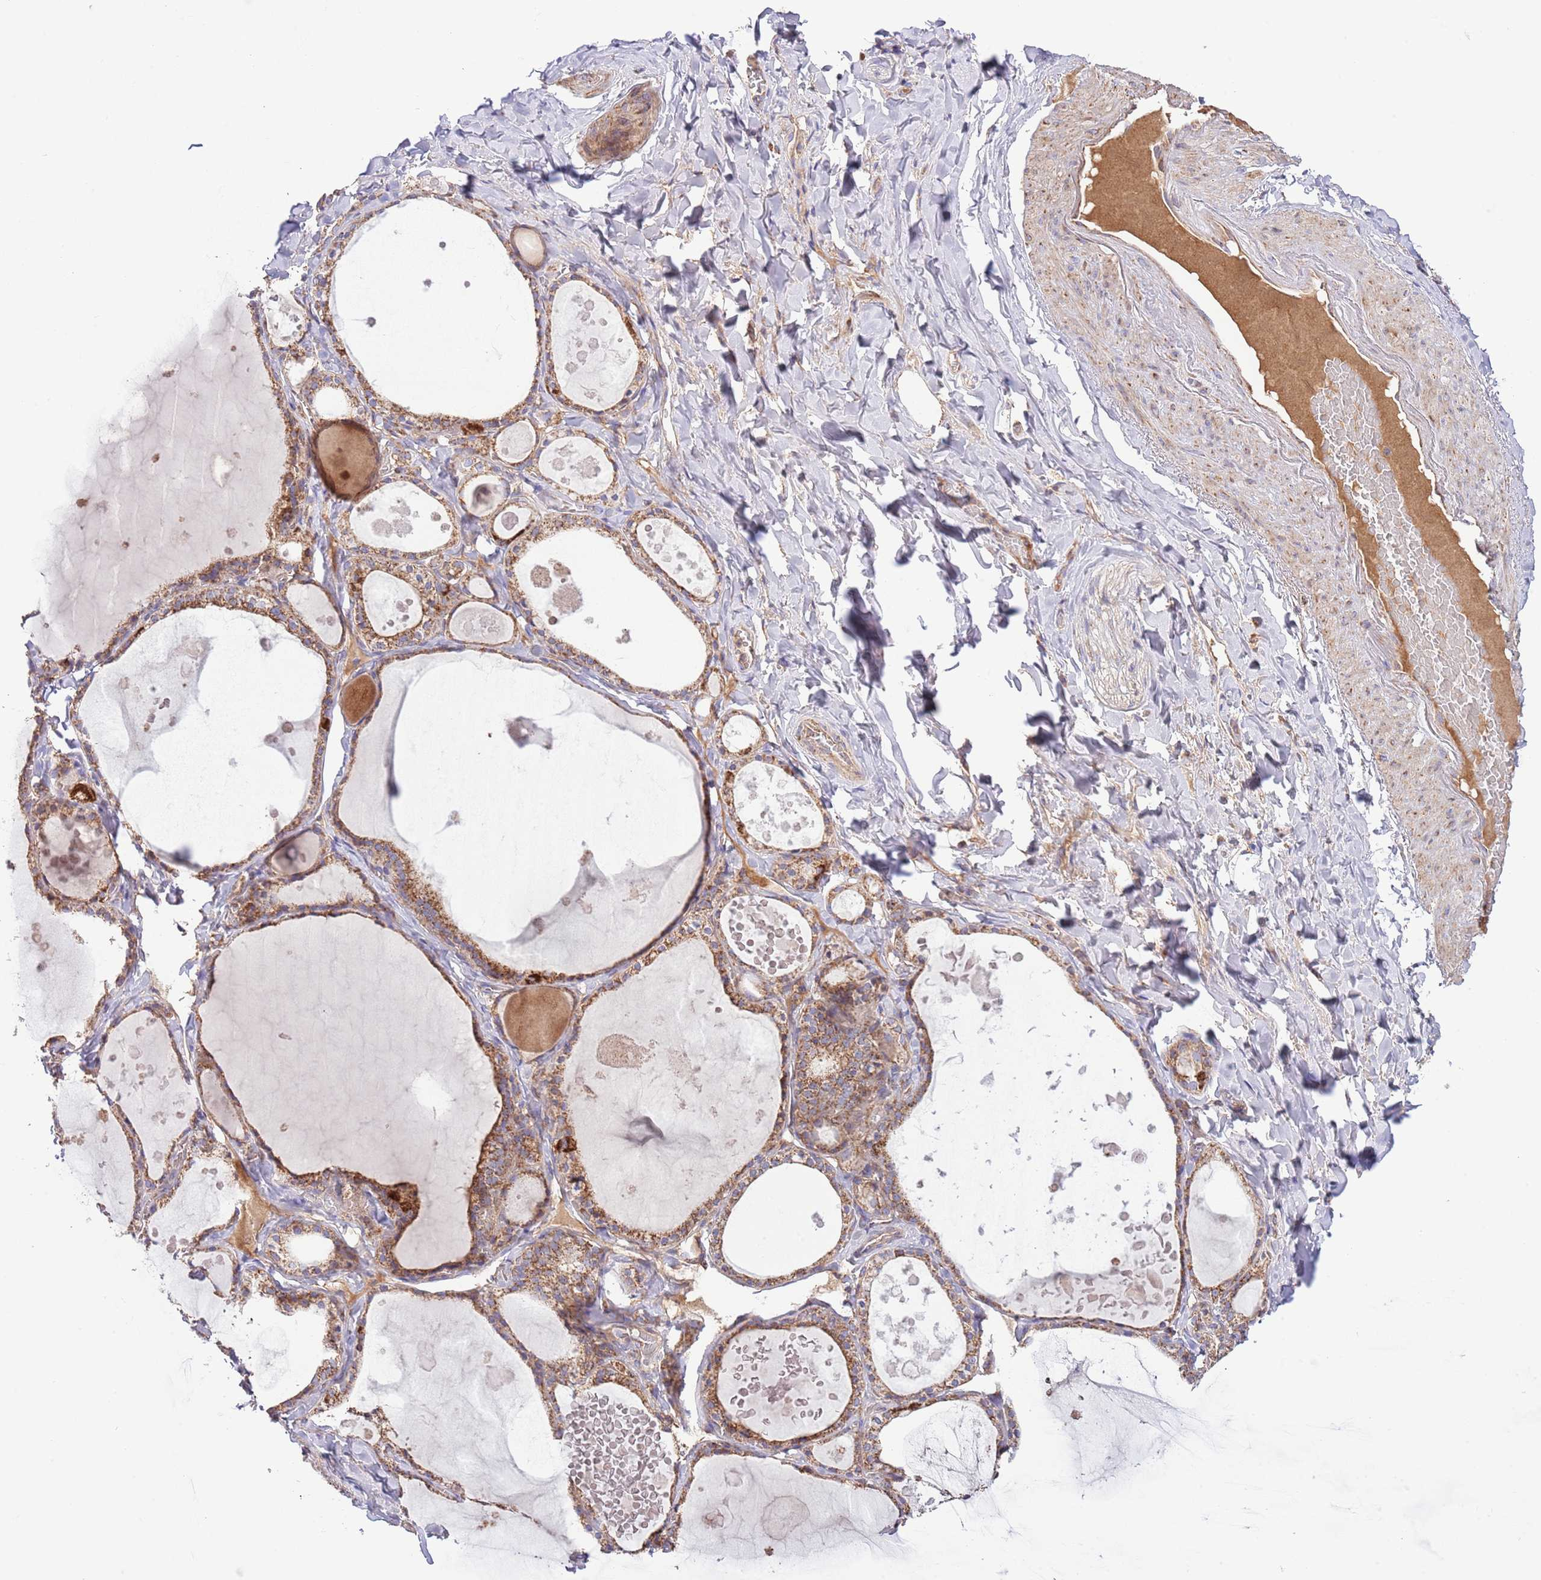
{"staining": {"intensity": "strong", "quantity": ">75%", "location": "cytoplasmic/membranous"}, "tissue": "thyroid gland", "cell_type": "Glandular cells", "image_type": "normal", "snomed": [{"axis": "morphology", "description": "Normal tissue, NOS"}, {"axis": "topography", "description": "Thyroid gland"}], "caption": "Strong cytoplasmic/membranous protein positivity is seen in about >75% of glandular cells in thyroid gland. (DAB = brown stain, brightfield microscopy at high magnification).", "gene": "DNAJA3", "patient": {"sex": "male", "age": 56}}